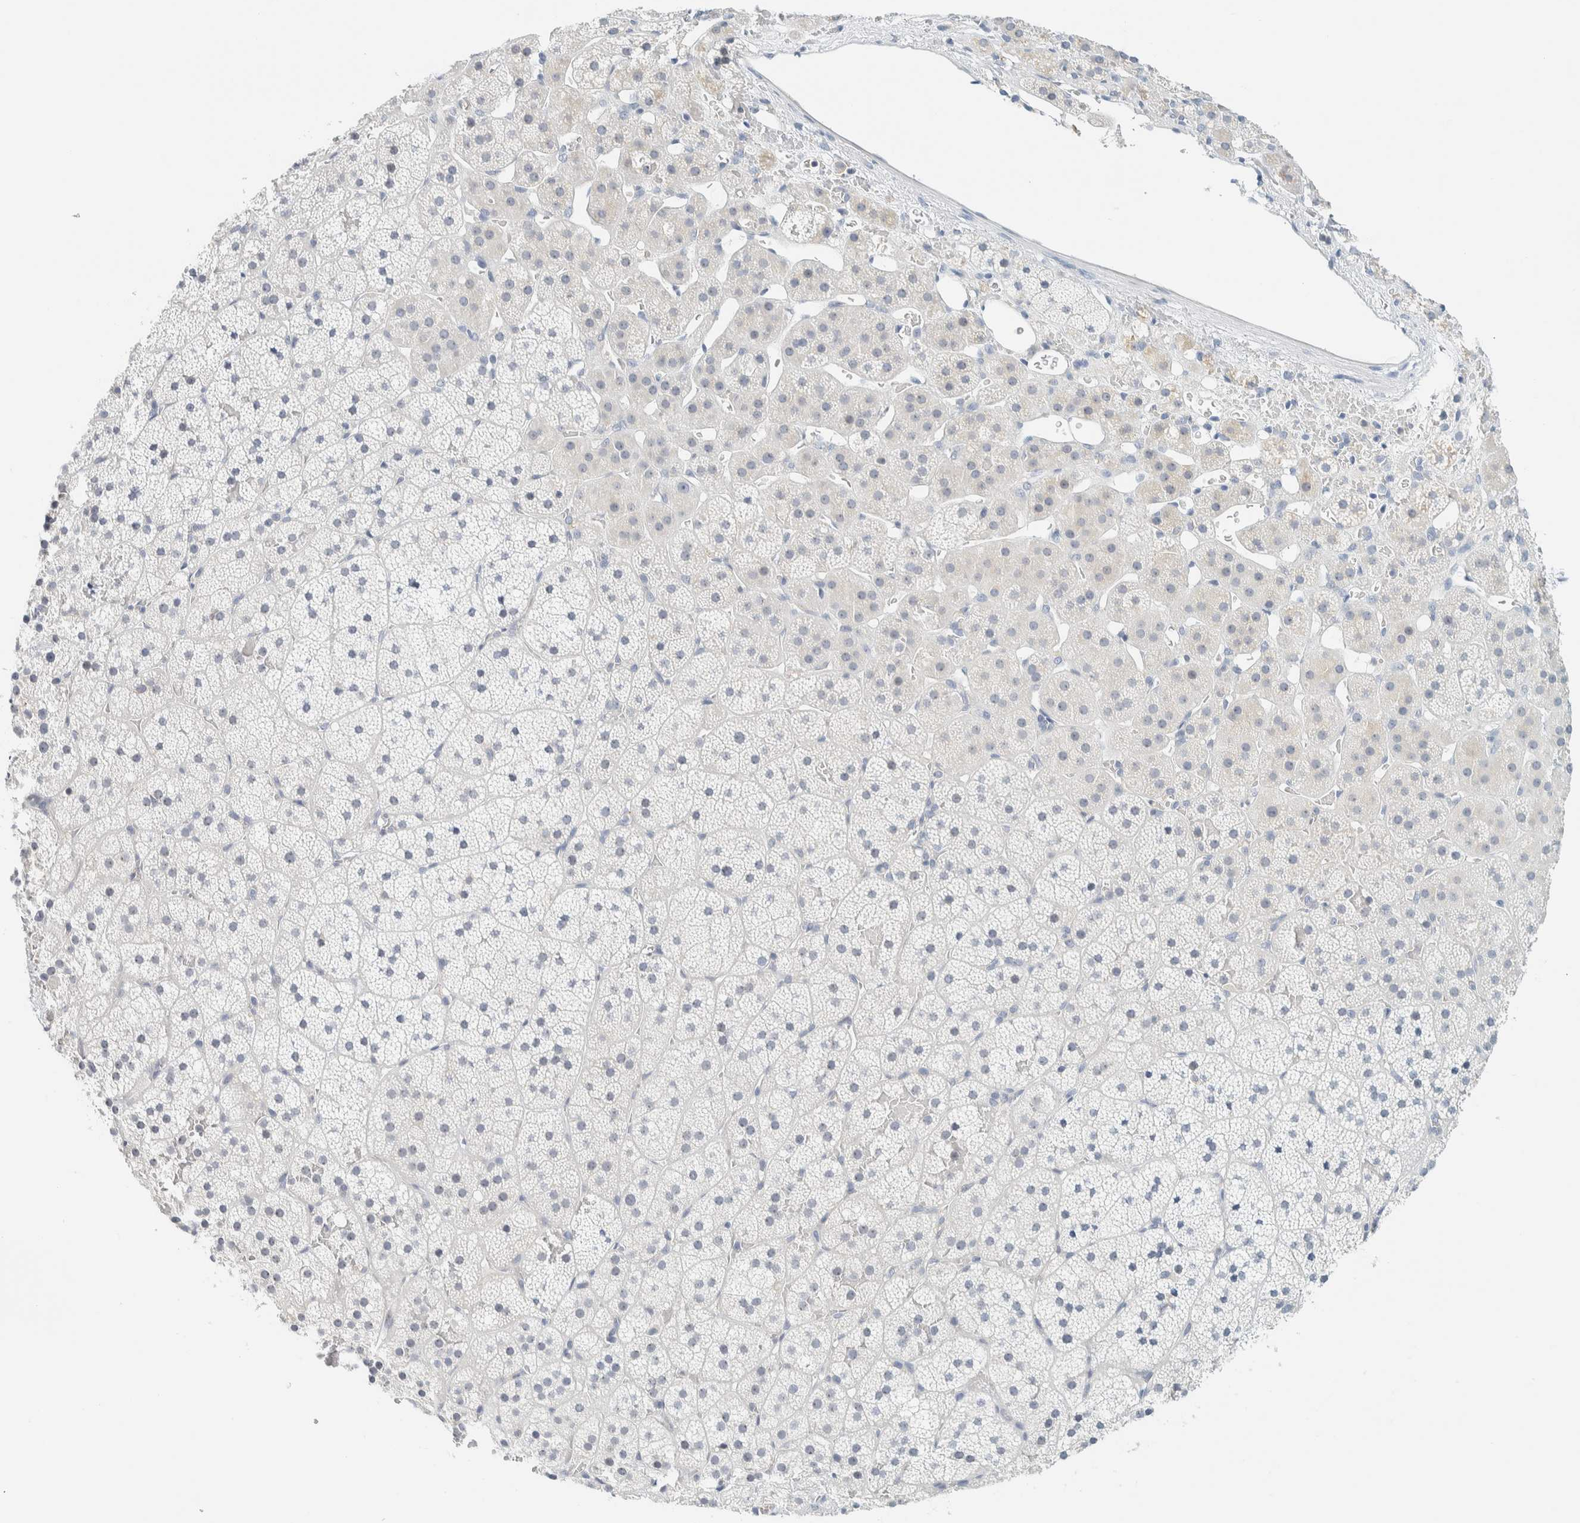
{"staining": {"intensity": "negative", "quantity": "none", "location": "none"}, "tissue": "adrenal gland", "cell_type": "Glandular cells", "image_type": "normal", "snomed": [{"axis": "morphology", "description": "Normal tissue, NOS"}, {"axis": "topography", "description": "Adrenal gland"}], "caption": "Immunohistochemistry (IHC) histopathology image of benign adrenal gland: adrenal gland stained with DAB displays no significant protein staining in glandular cells. (Stains: DAB IHC with hematoxylin counter stain, Microscopy: brightfield microscopy at high magnification).", "gene": "NDE1", "patient": {"sex": "female", "age": 44}}